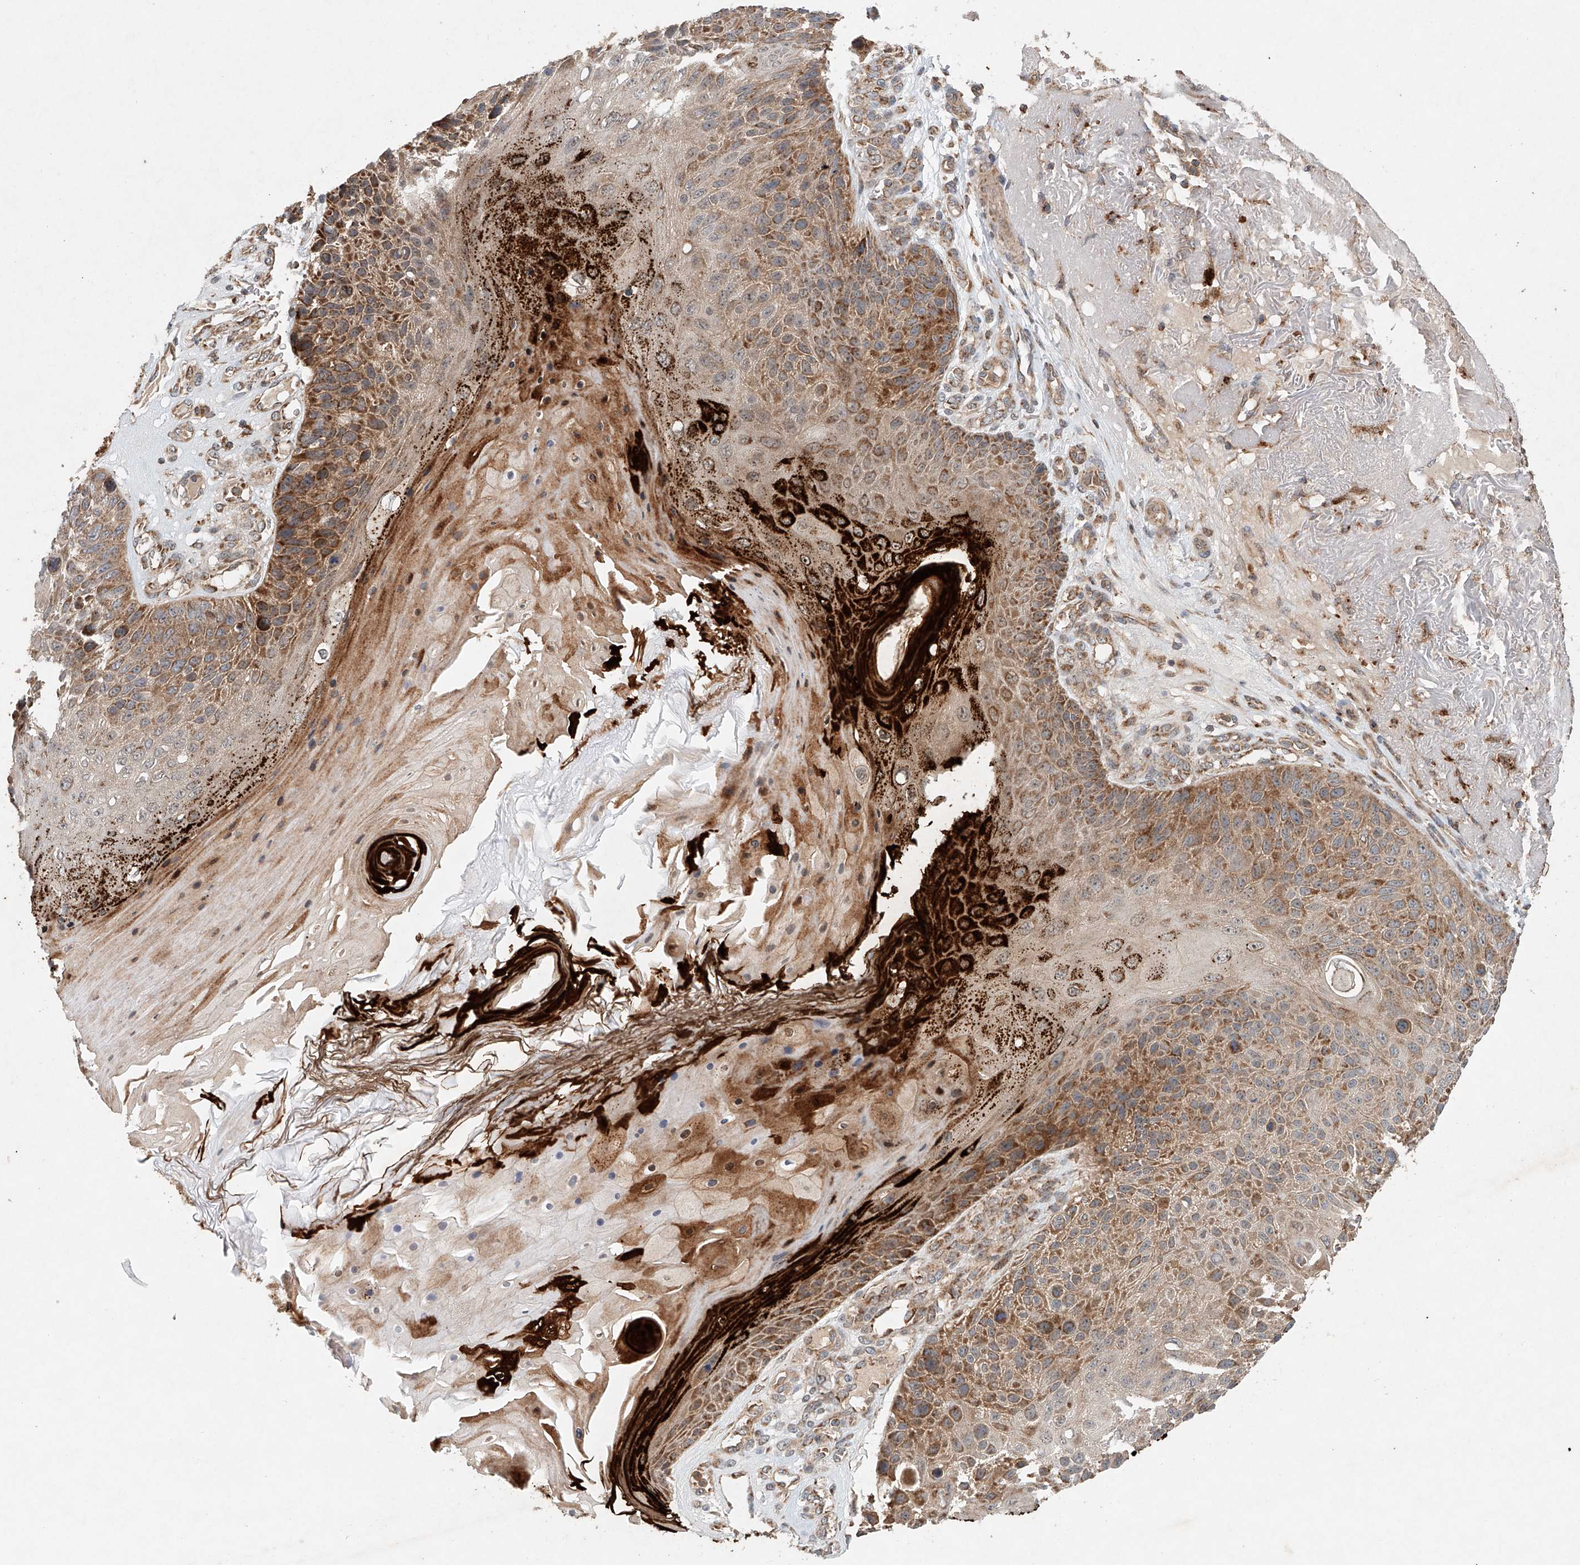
{"staining": {"intensity": "moderate", "quantity": ">75%", "location": "cytoplasmic/membranous"}, "tissue": "skin cancer", "cell_type": "Tumor cells", "image_type": "cancer", "snomed": [{"axis": "morphology", "description": "Squamous cell carcinoma, NOS"}, {"axis": "topography", "description": "Skin"}], "caption": "Skin cancer tissue reveals moderate cytoplasmic/membranous positivity in about >75% of tumor cells, visualized by immunohistochemistry.", "gene": "DCAF11", "patient": {"sex": "female", "age": 88}}